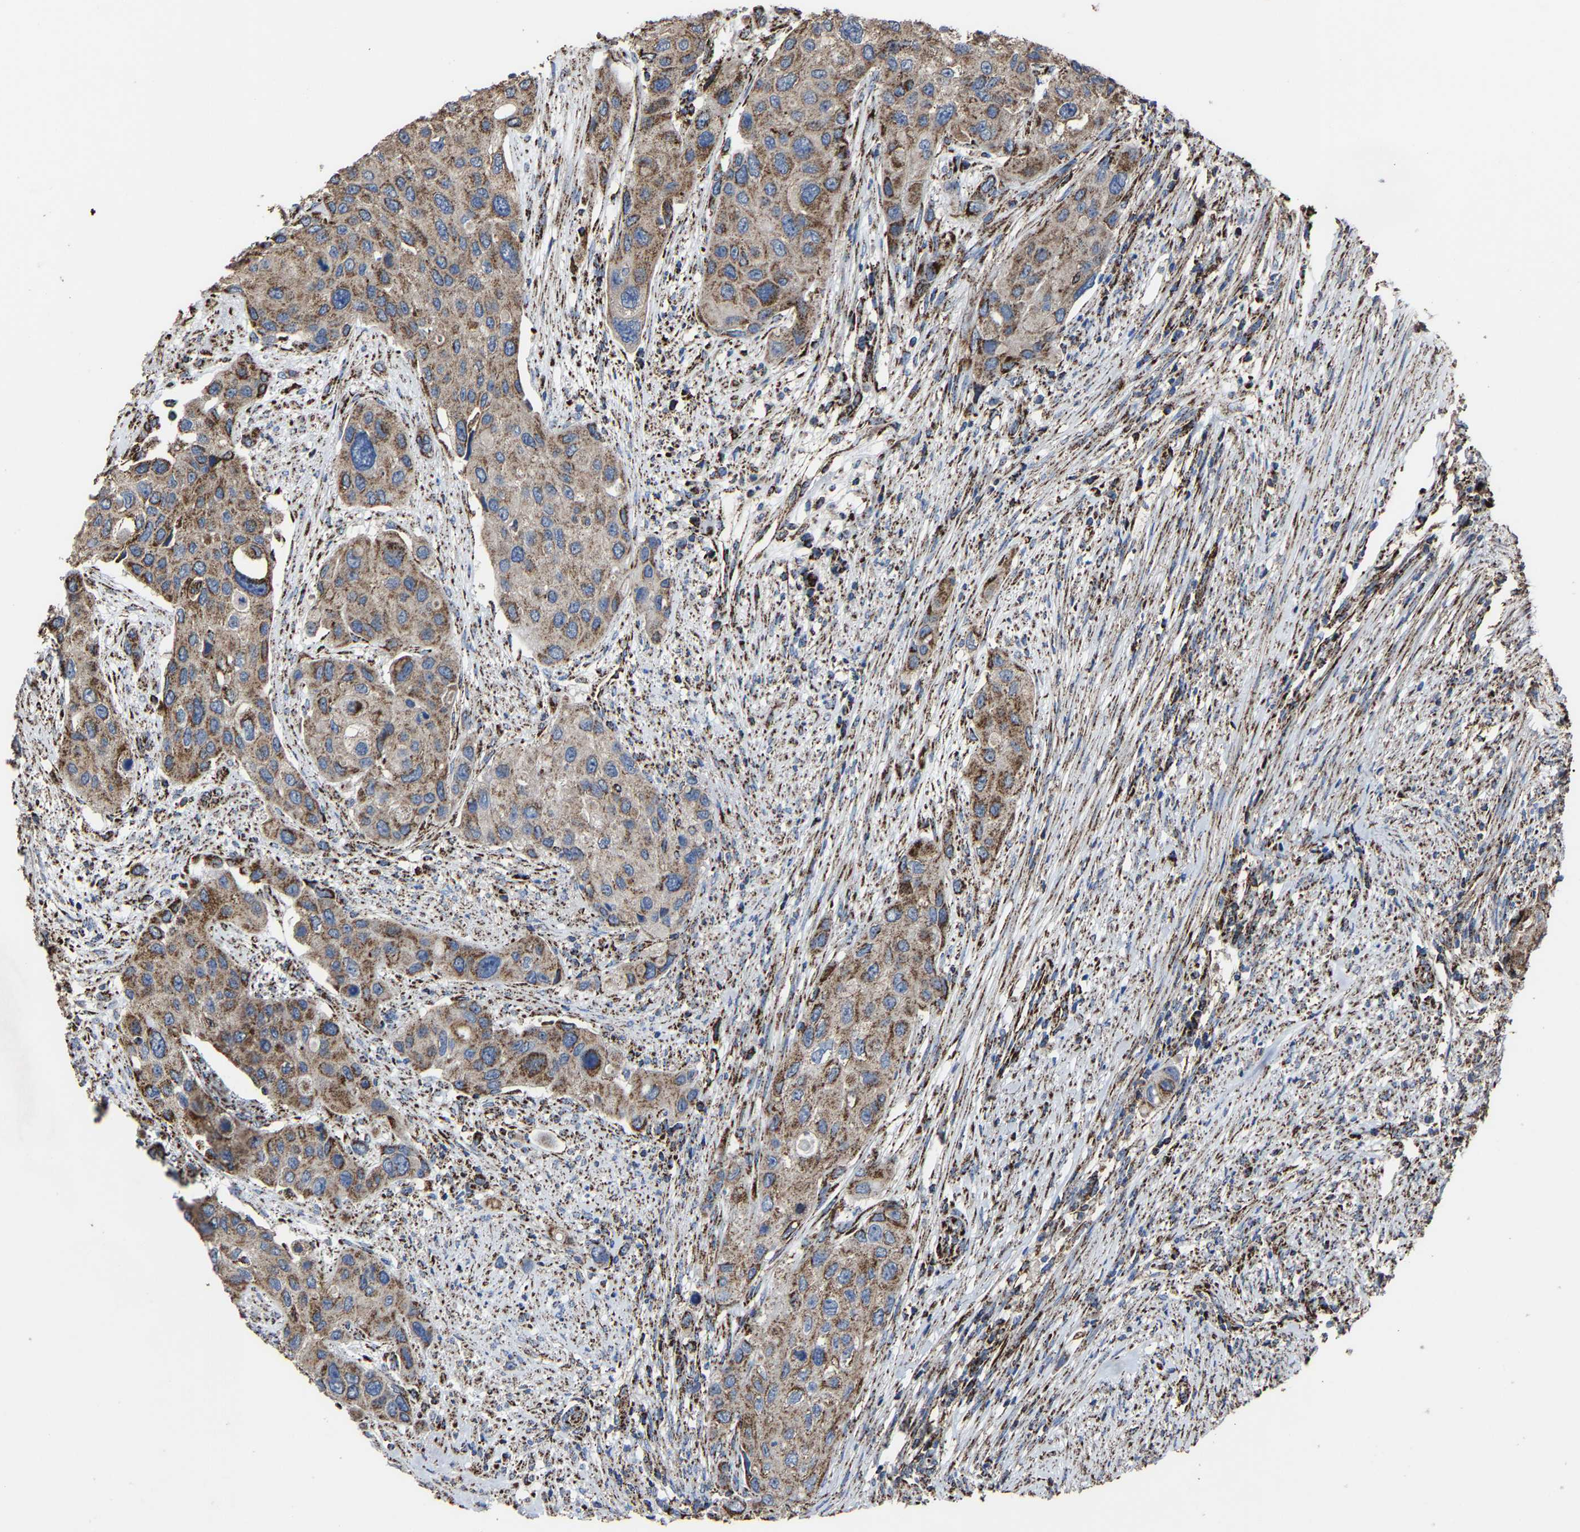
{"staining": {"intensity": "moderate", "quantity": ">75%", "location": "cytoplasmic/membranous"}, "tissue": "urothelial cancer", "cell_type": "Tumor cells", "image_type": "cancer", "snomed": [{"axis": "morphology", "description": "Urothelial carcinoma, High grade"}, {"axis": "topography", "description": "Urinary bladder"}], "caption": "Urothelial carcinoma (high-grade) tissue shows moderate cytoplasmic/membranous expression in approximately >75% of tumor cells (Brightfield microscopy of DAB IHC at high magnification).", "gene": "NDUFV3", "patient": {"sex": "female", "age": 56}}